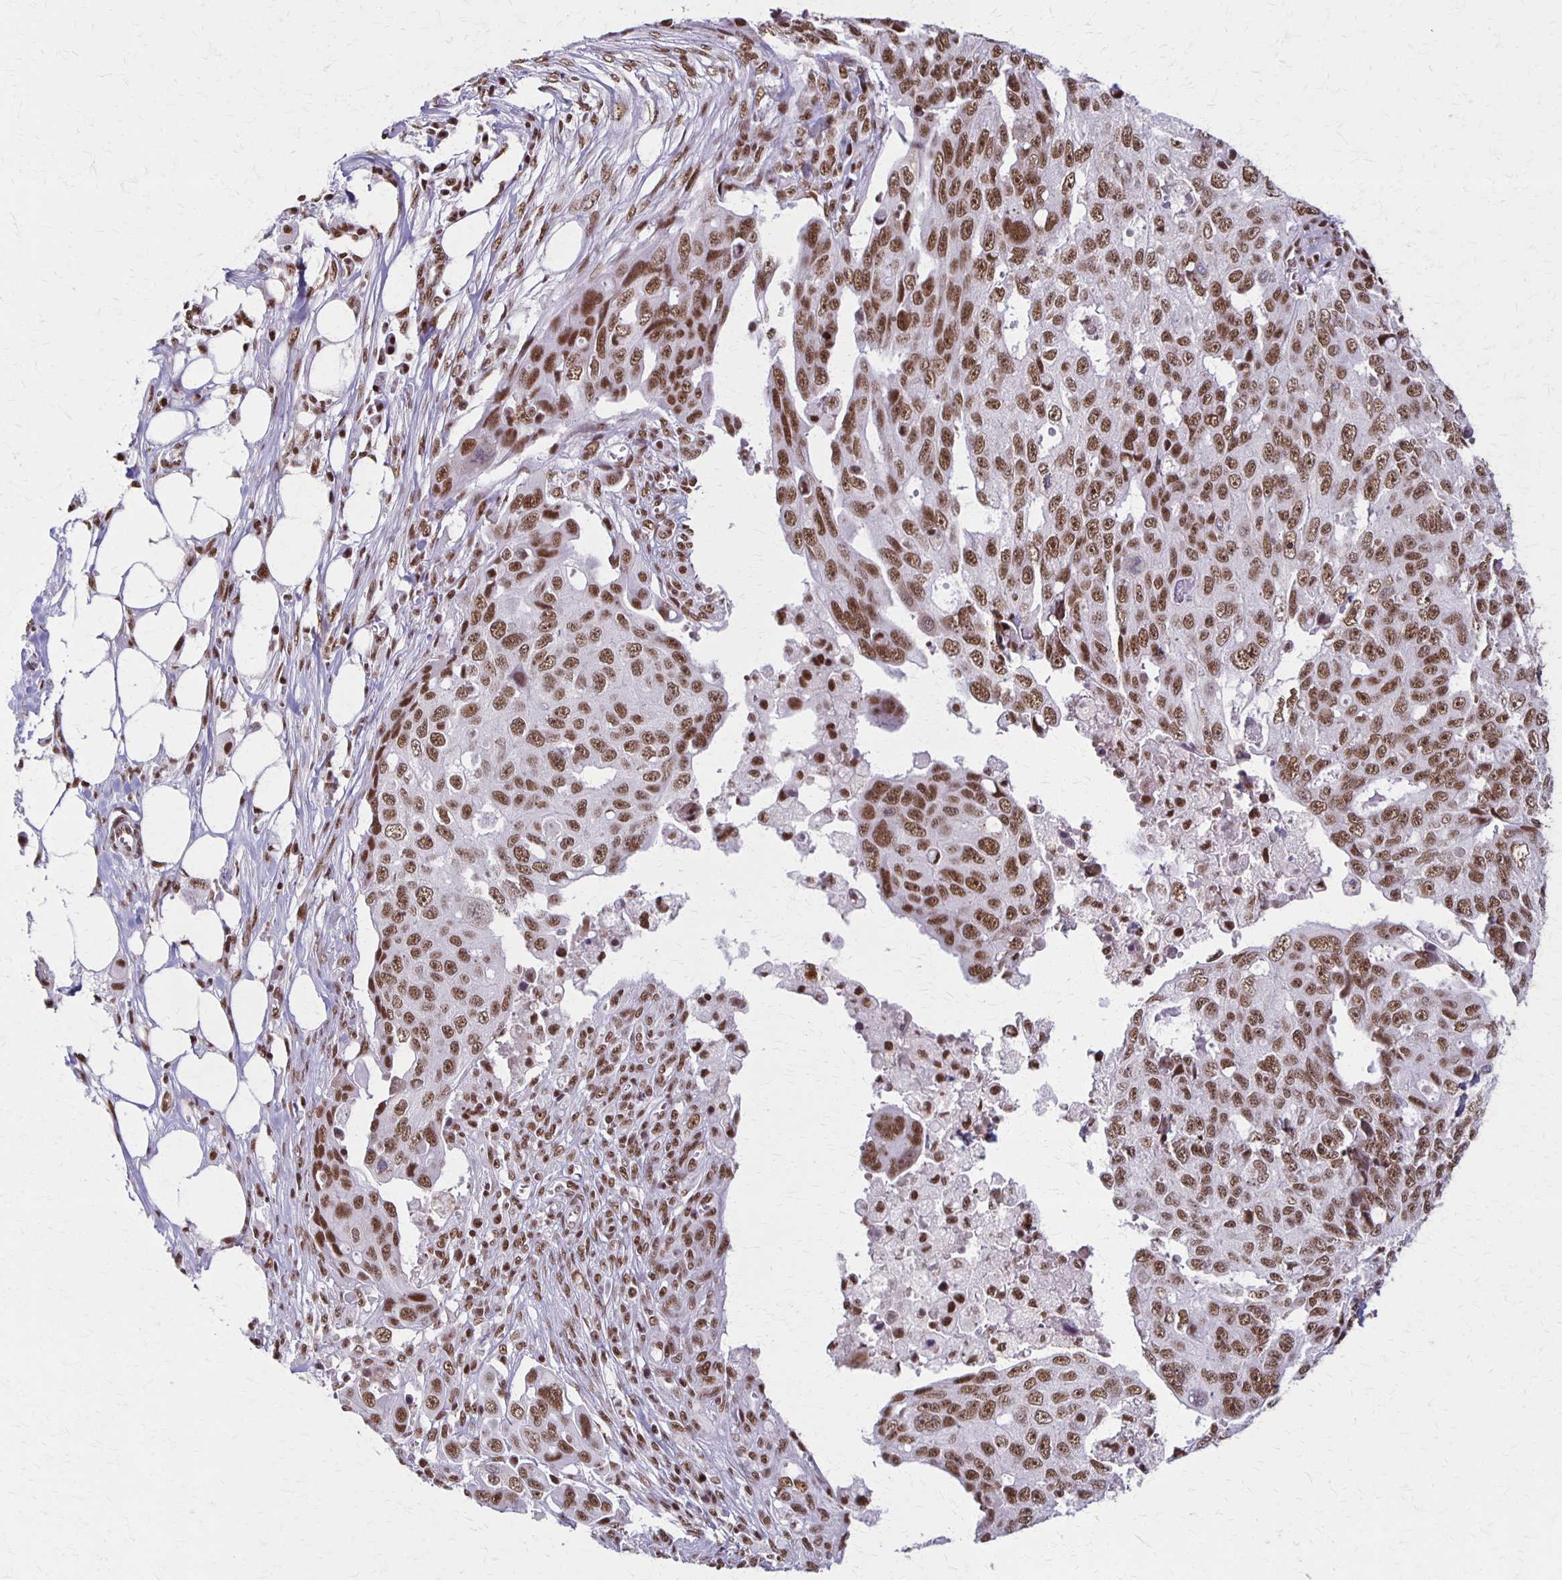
{"staining": {"intensity": "moderate", "quantity": ">75%", "location": "nuclear"}, "tissue": "ovarian cancer", "cell_type": "Tumor cells", "image_type": "cancer", "snomed": [{"axis": "morphology", "description": "Carcinoma, endometroid"}, {"axis": "topography", "description": "Ovary"}], "caption": "Brown immunohistochemical staining in human ovarian endometroid carcinoma exhibits moderate nuclear expression in approximately >75% of tumor cells. (Stains: DAB in brown, nuclei in blue, Microscopy: brightfield microscopy at high magnification).", "gene": "XRCC6", "patient": {"sex": "female", "age": 70}}